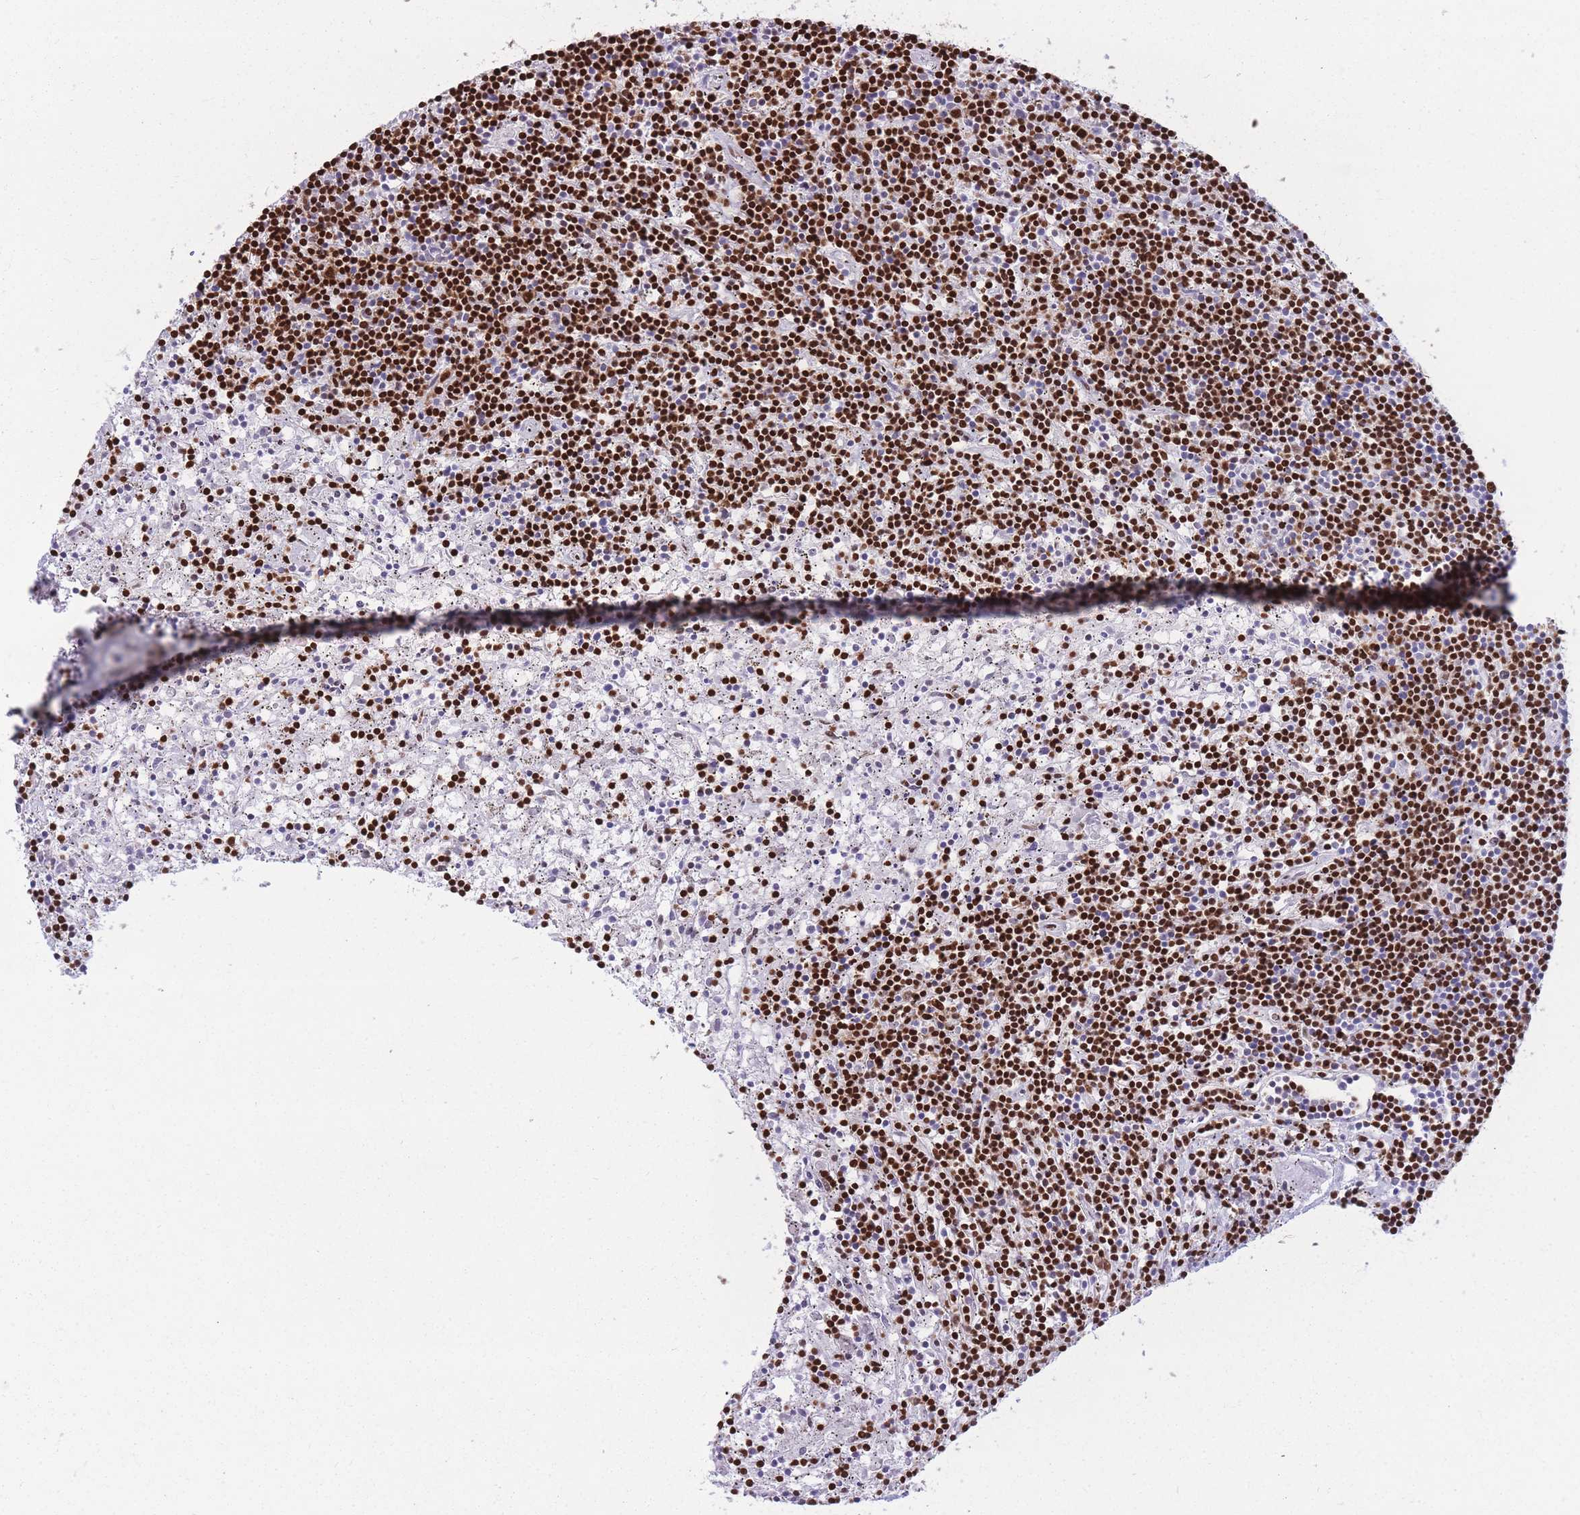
{"staining": {"intensity": "strong", "quantity": ">75%", "location": "nuclear"}, "tissue": "lymphoma", "cell_type": "Tumor cells", "image_type": "cancer", "snomed": [{"axis": "morphology", "description": "Malignant lymphoma, non-Hodgkin's type, Low grade"}, {"axis": "topography", "description": "Spleen"}], "caption": "This is a photomicrograph of immunohistochemistry (IHC) staining of low-grade malignant lymphoma, non-Hodgkin's type, which shows strong expression in the nuclear of tumor cells.", "gene": "HNRNPUL1", "patient": {"sex": "male", "age": 76}}